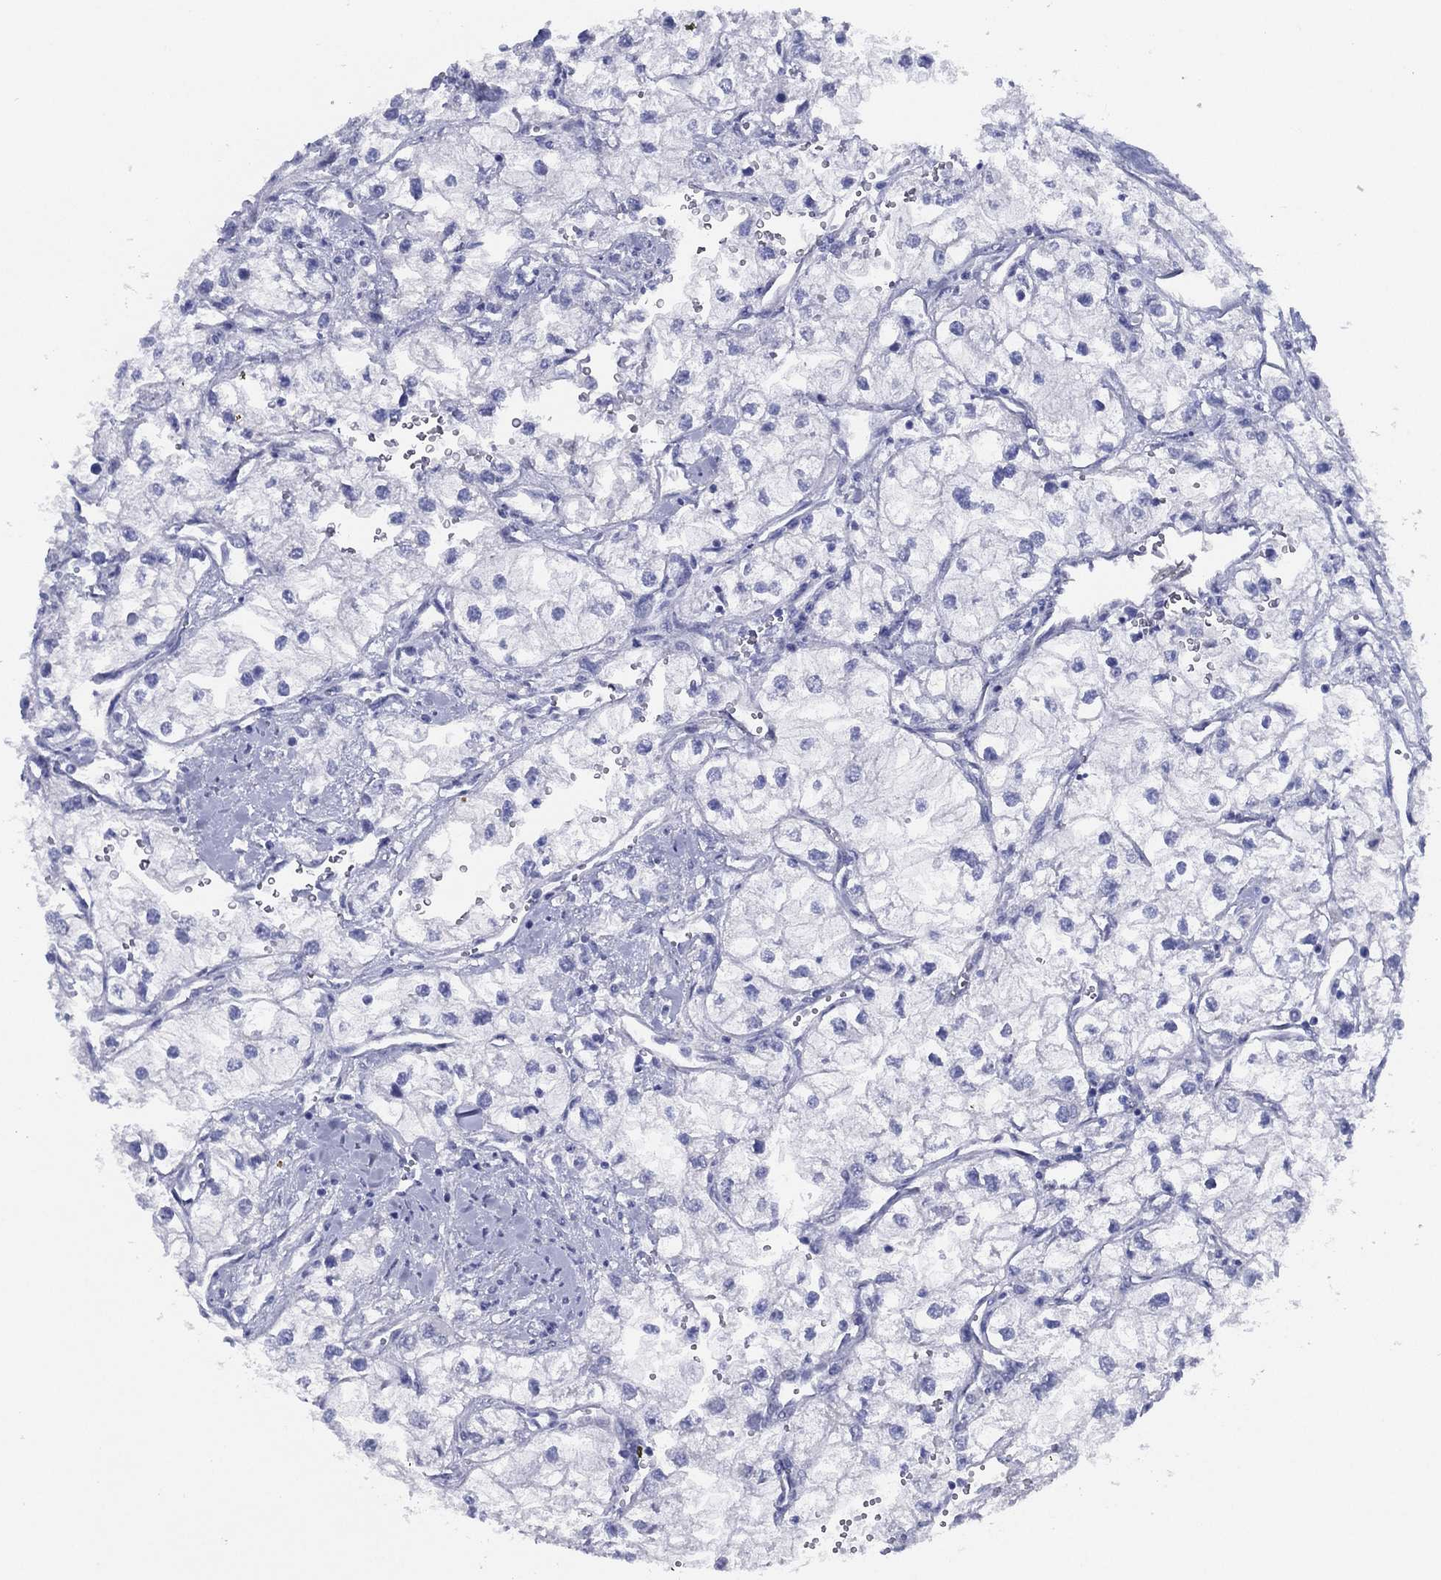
{"staining": {"intensity": "negative", "quantity": "none", "location": "none"}, "tissue": "renal cancer", "cell_type": "Tumor cells", "image_type": "cancer", "snomed": [{"axis": "morphology", "description": "Adenocarcinoma, NOS"}, {"axis": "topography", "description": "Kidney"}], "caption": "The histopathology image exhibits no staining of tumor cells in renal cancer.", "gene": "MAS1", "patient": {"sex": "male", "age": 59}}